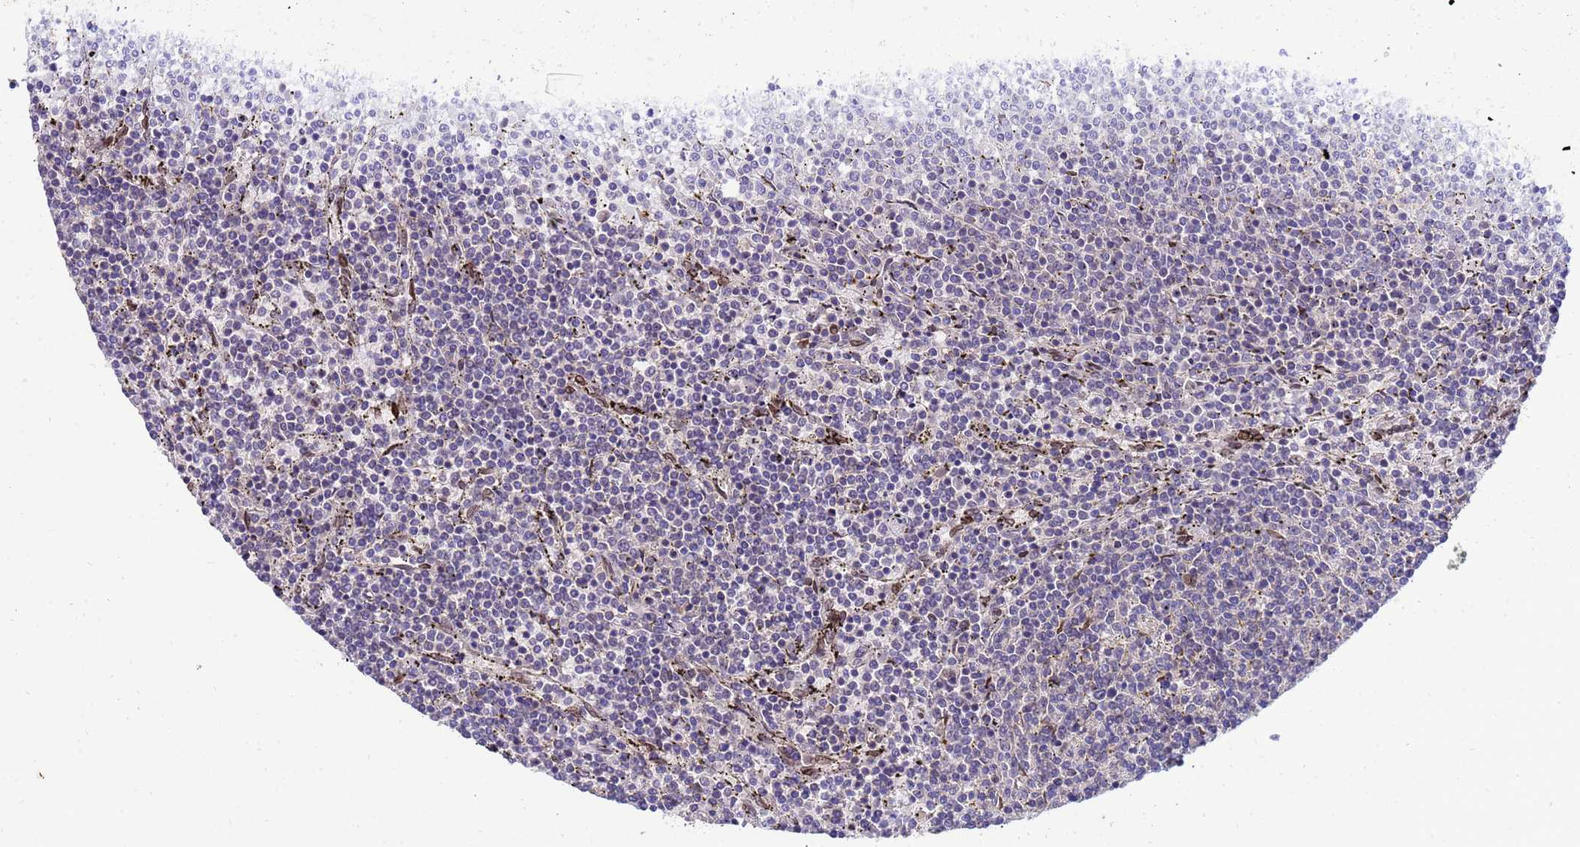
{"staining": {"intensity": "negative", "quantity": "none", "location": "none"}, "tissue": "lymphoma", "cell_type": "Tumor cells", "image_type": "cancer", "snomed": [{"axis": "morphology", "description": "Malignant lymphoma, non-Hodgkin's type, Low grade"}, {"axis": "topography", "description": "Spleen"}], "caption": "There is no significant staining in tumor cells of lymphoma.", "gene": "GPR135", "patient": {"sex": "female", "age": 50}}